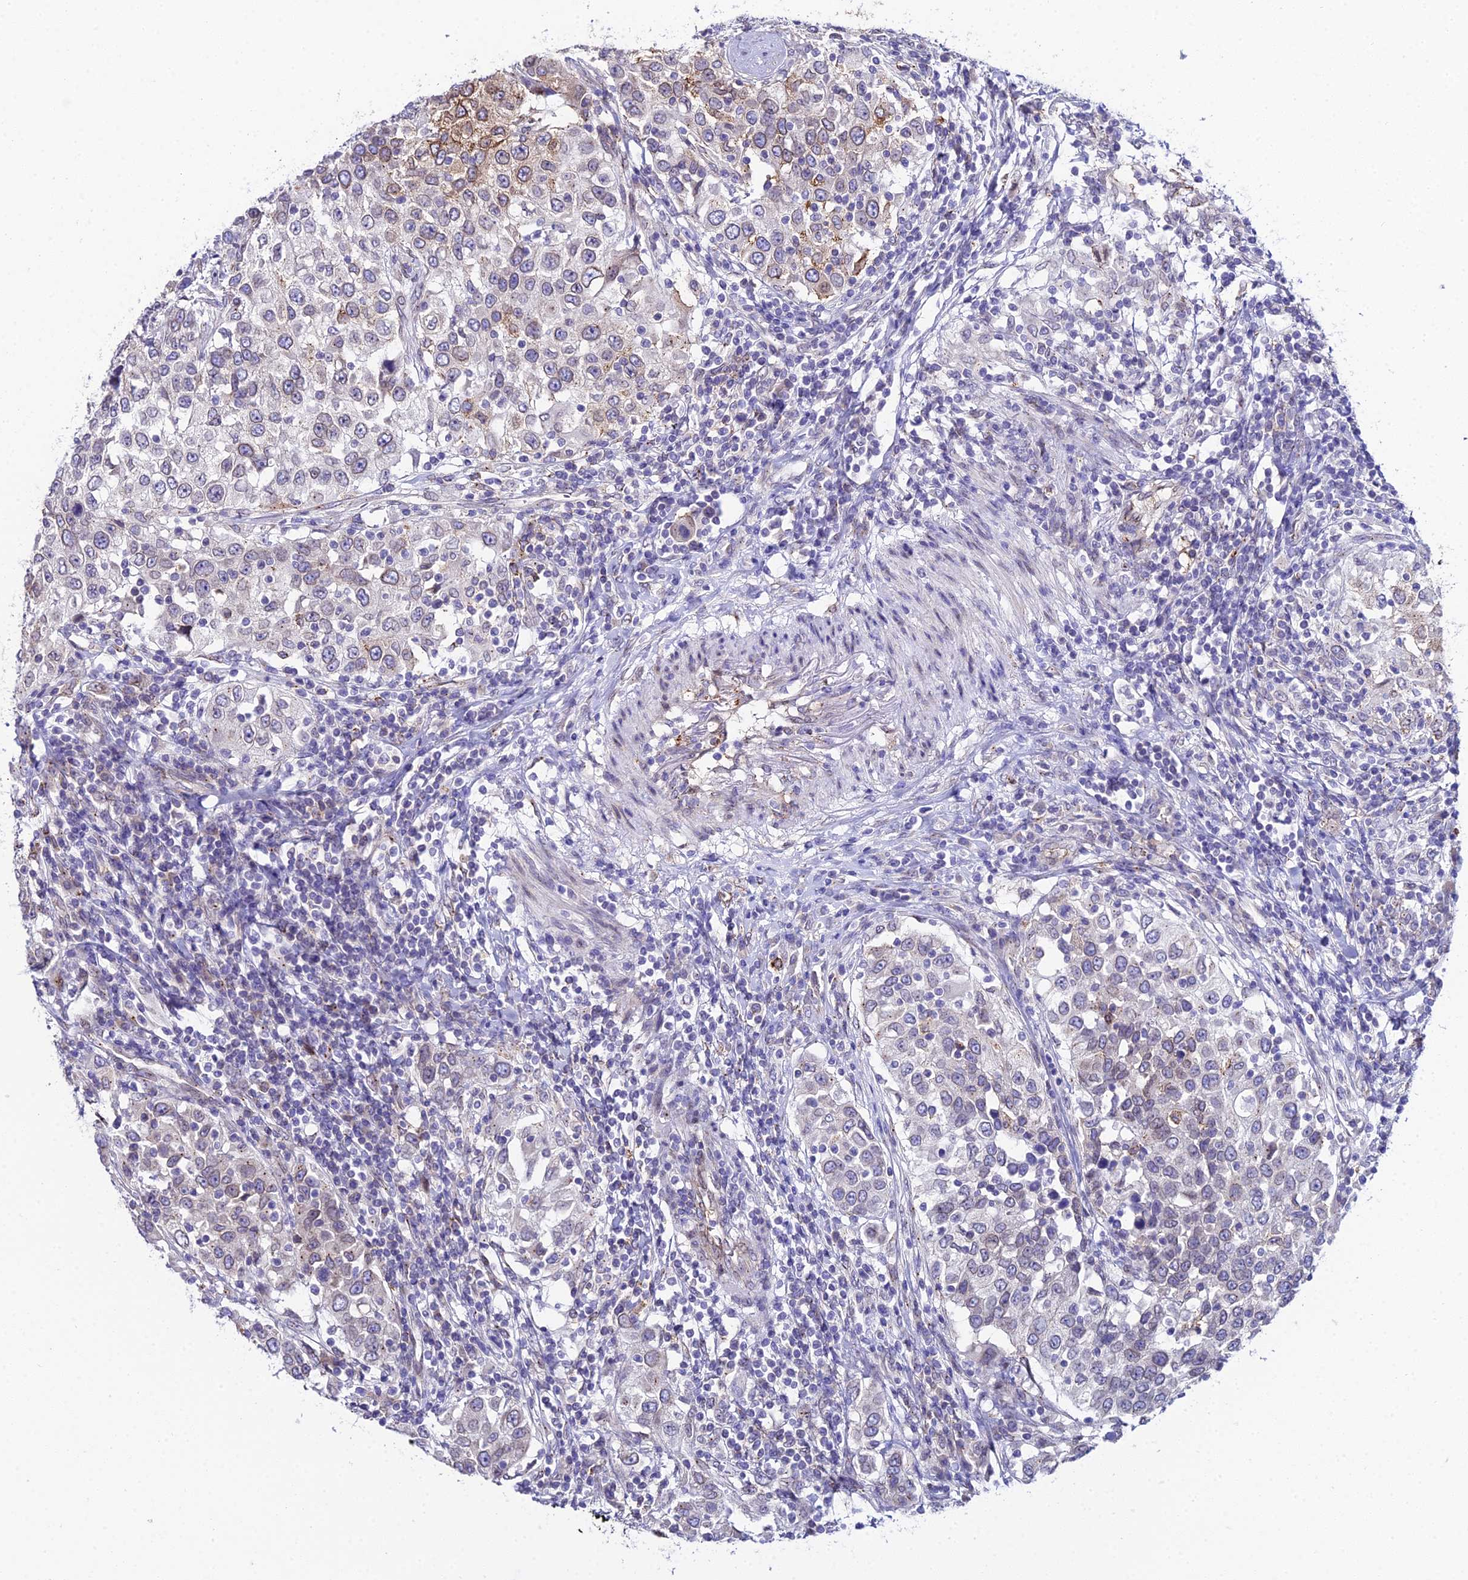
{"staining": {"intensity": "moderate", "quantity": "<25%", "location": "cytoplasmic/membranous"}, "tissue": "urothelial cancer", "cell_type": "Tumor cells", "image_type": "cancer", "snomed": [{"axis": "morphology", "description": "Urothelial carcinoma, High grade"}, {"axis": "topography", "description": "Urinary bladder"}], "caption": "High-power microscopy captured an IHC histopathology image of urothelial cancer, revealing moderate cytoplasmic/membranous staining in about <25% of tumor cells.", "gene": "DDX19A", "patient": {"sex": "female", "age": 80}}